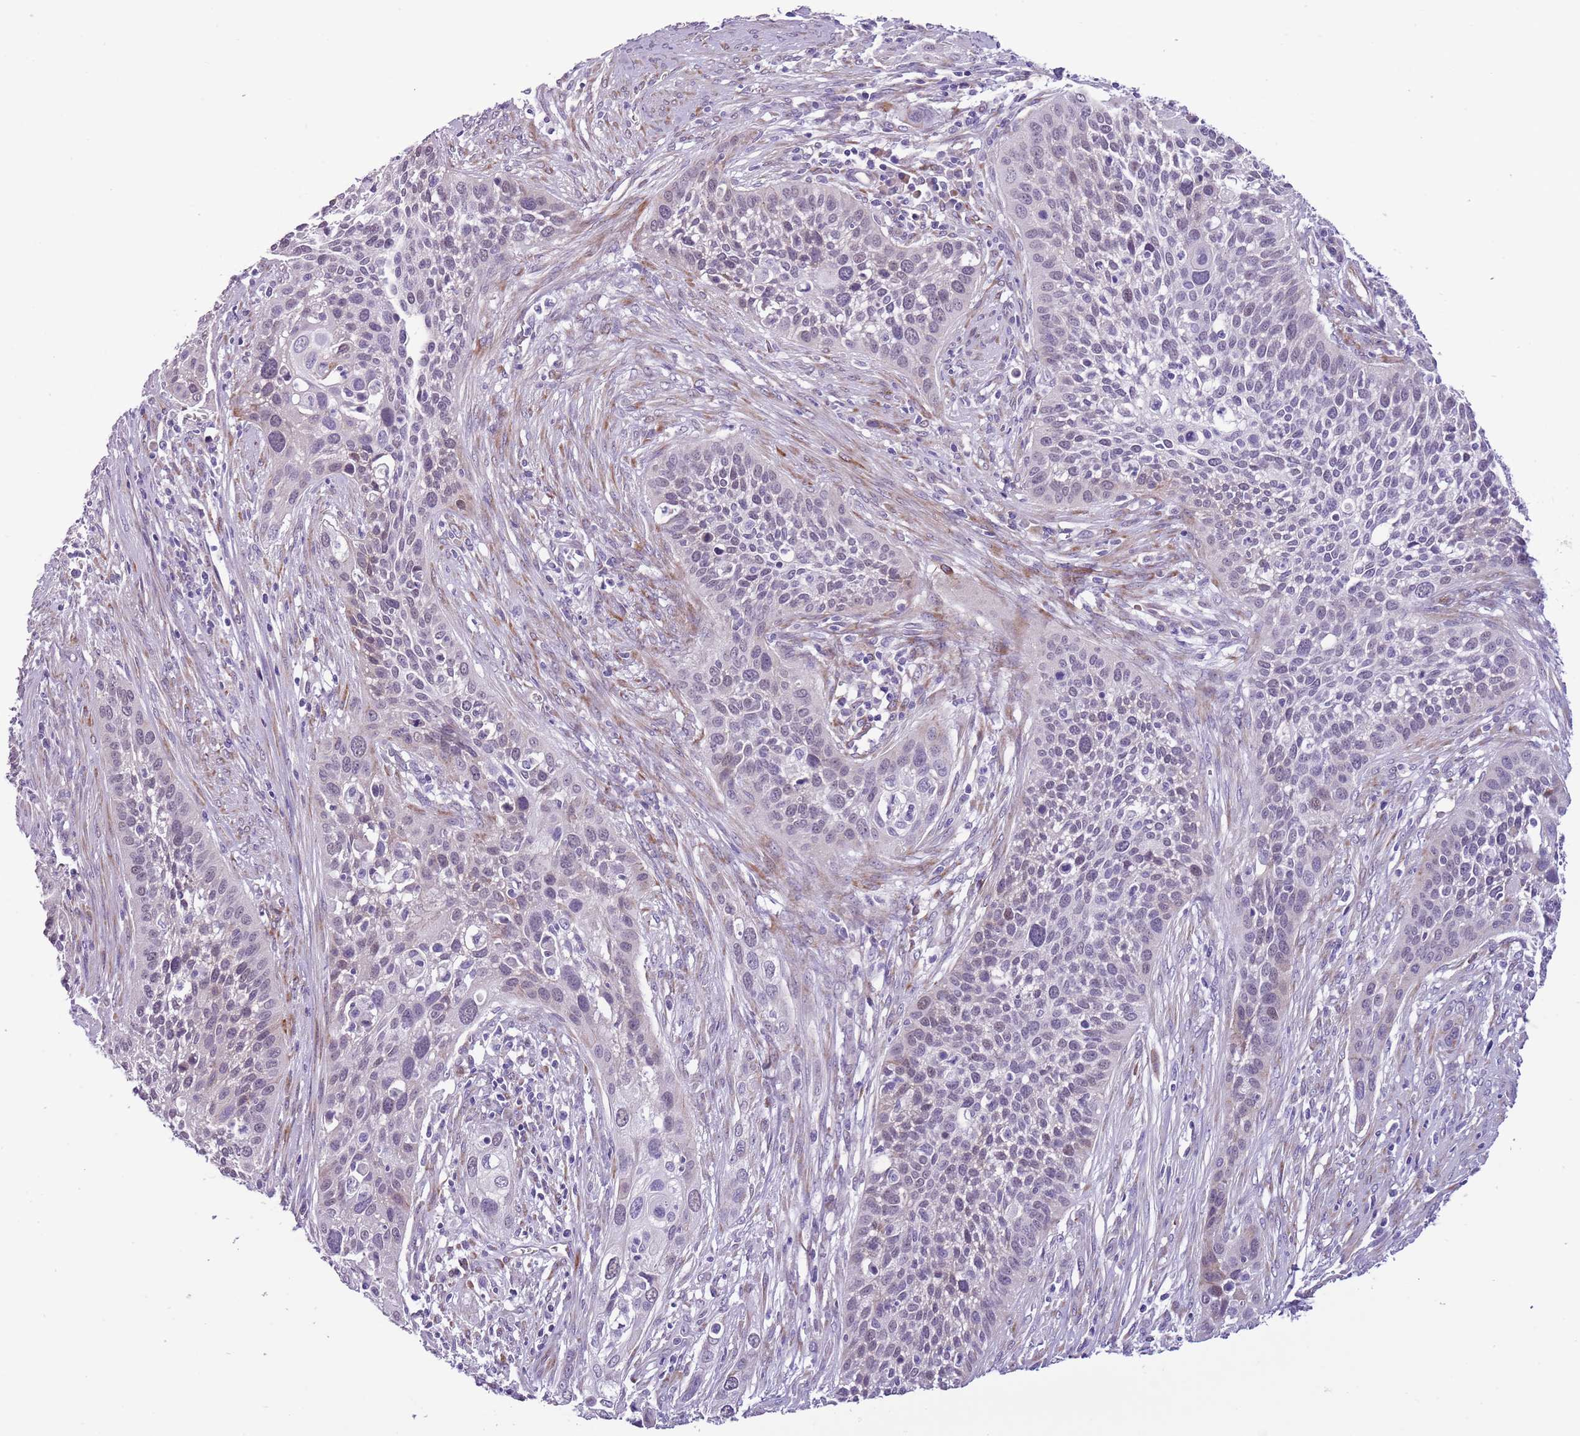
{"staining": {"intensity": "negative", "quantity": "none", "location": "none"}, "tissue": "cervical cancer", "cell_type": "Tumor cells", "image_type": "cancer", "snomed": [{"axis": "morphology", "description": "Squamous cell carcinoma, NOS"}, {"axis": "topography", "description": "Cervix"}], "caption": "Immunohistochemistry micrograph of neoplastic tissue: human cervical squamous cell carcinoma stained with DAB demonstrates no significant protein staining in tumor cells. (Stains: DAB immunohistochemistry (IHC) with hematoxylin counter stain, Microscopy: brightfield microscopy at high magnification).", "gene": "MRPL32", "patient": {"sex": "female", "age": 34}}